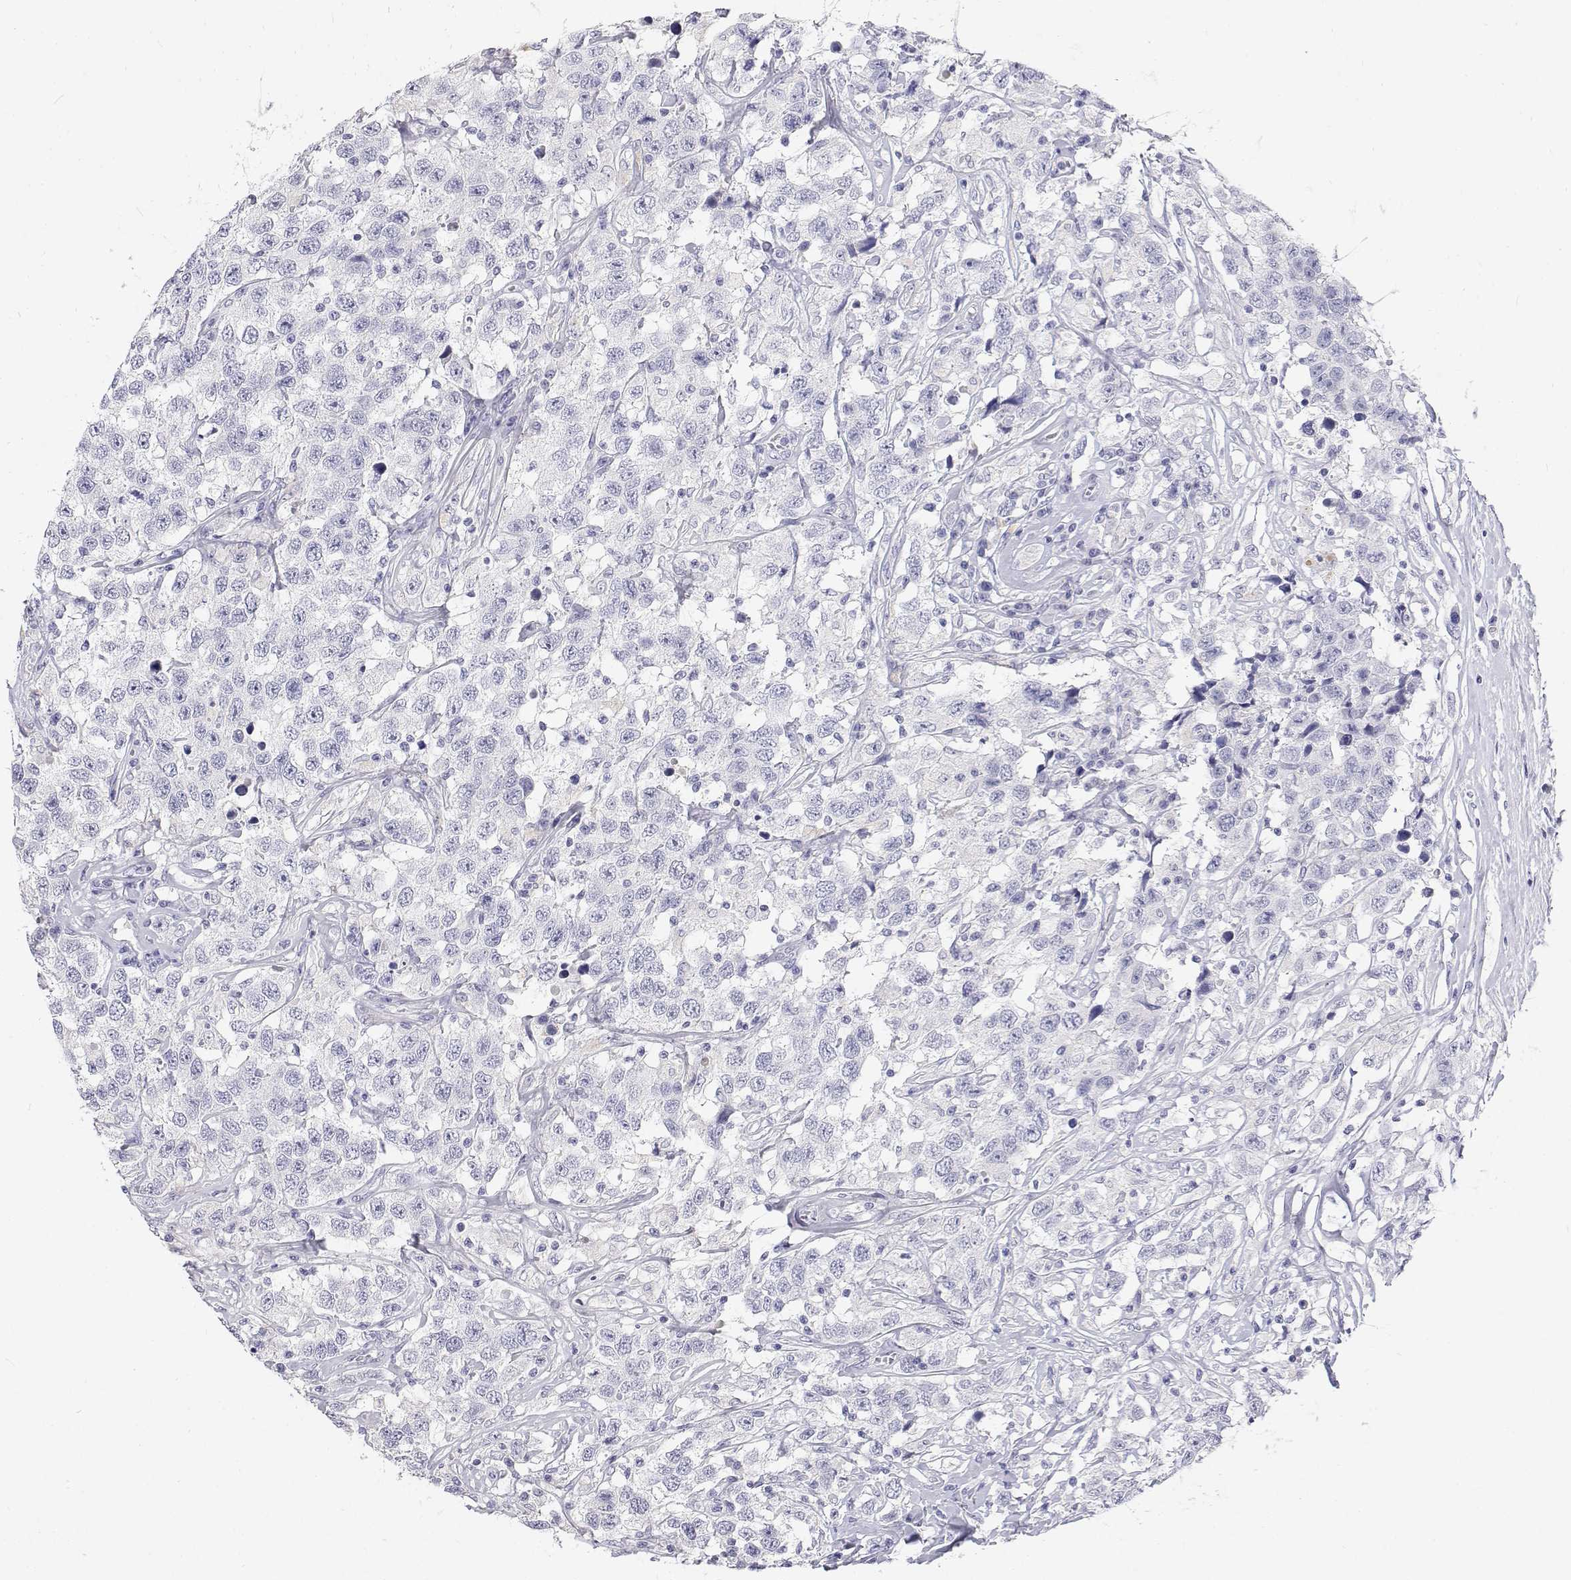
{"staining": {"intensity": "negative", "quantity": "none", "location": "none"}, "tissue": "testis cancer", "cell_type": "Tumor cells", "image_type": "cancer", "snomed": [{"axis": "morphology", "description": "Seminoma, NOS"}, {"axis": "topography", "description": "Testis"}], "caption": "Testis seminoma was stained to show a protein in brown. There is no significant expression in tumor cells.", "gene": "NCR2", "patient": {"sex": "male", "age": 41}}